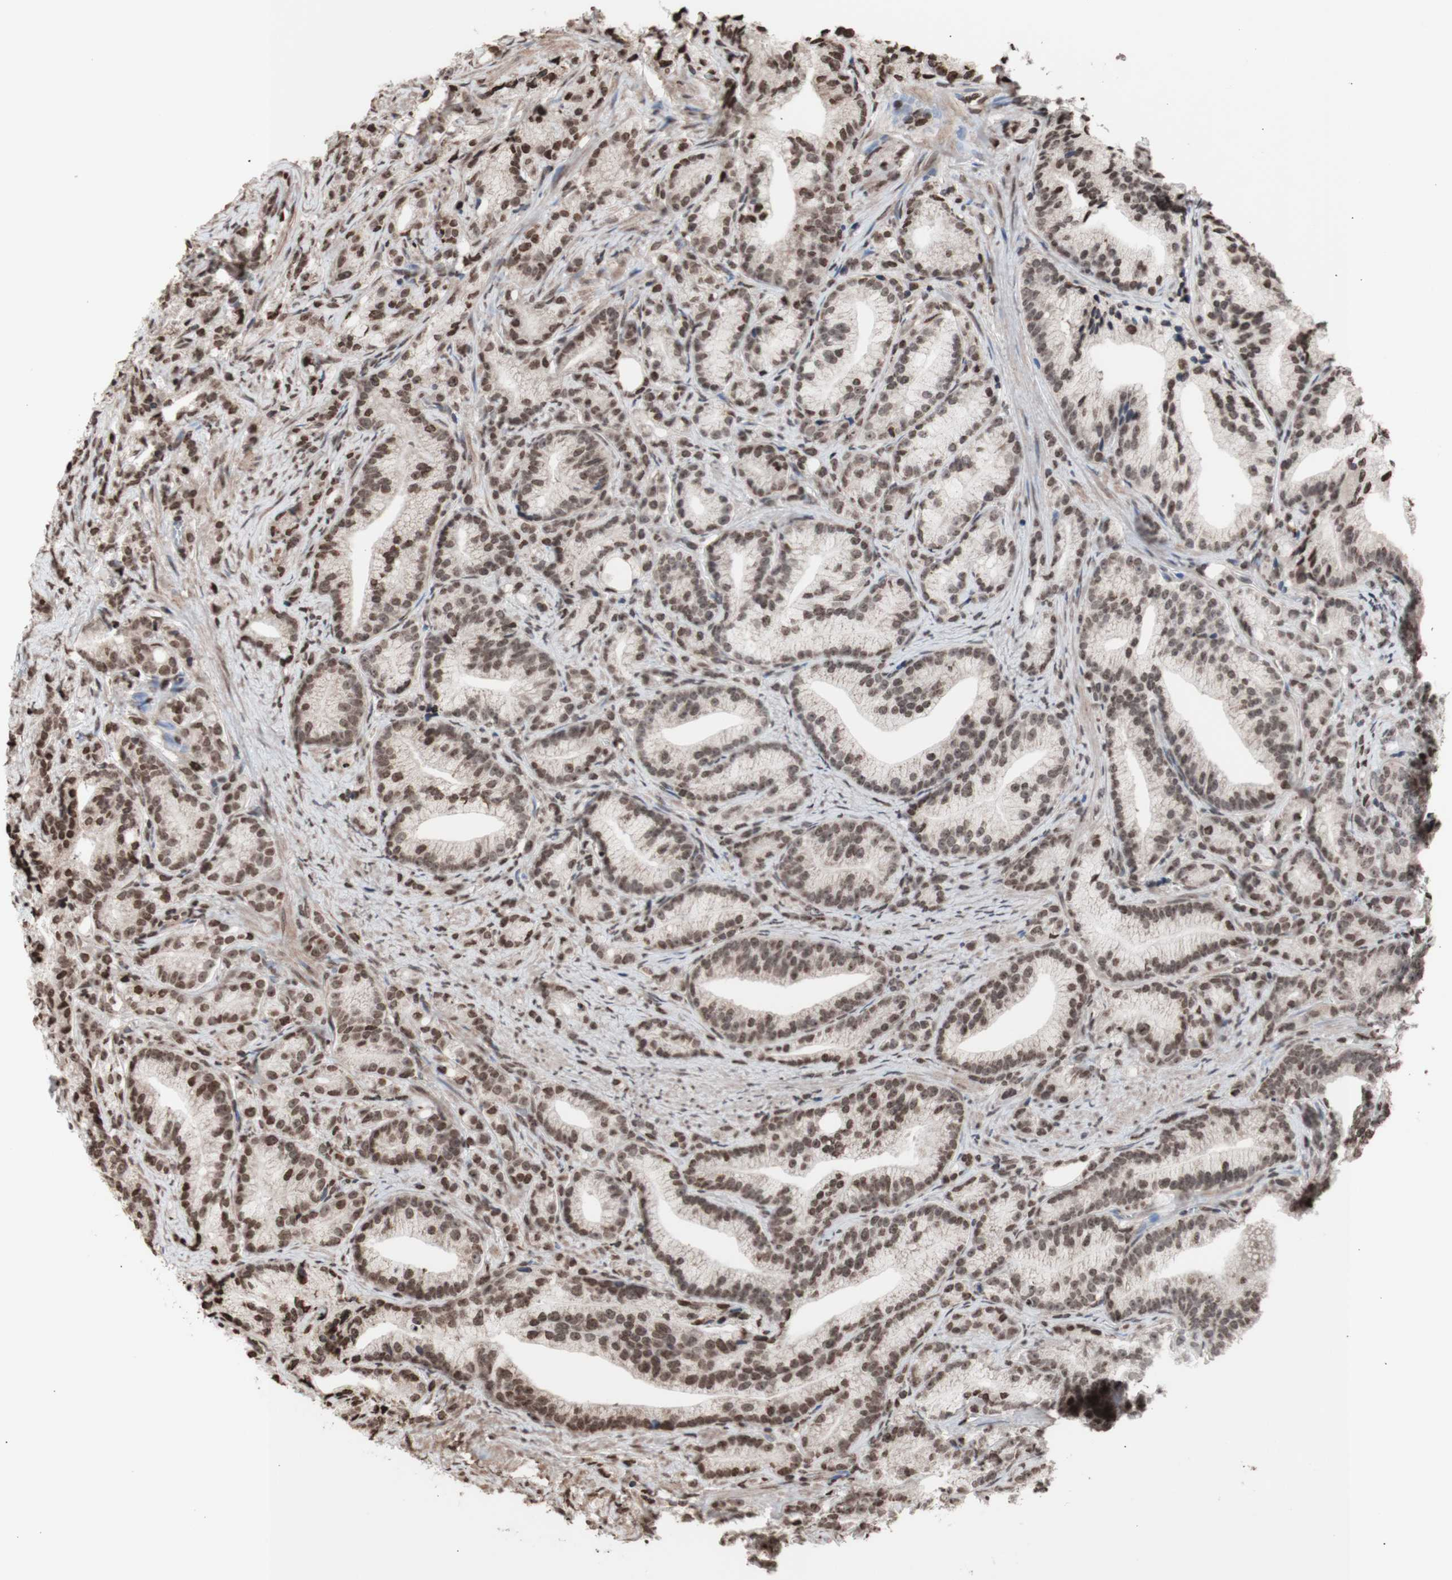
{"staining": {"intensity": "moderate", "quantity": ">75%", "location": "nuclear"}, "tissue": "prostate cancer", "cell_type": "Tumor cells", "image_type": "cancer", "snomed": [{"axis": "morphology", "description": "Adenocarcinoma, Low grade"}, {"axis": "topography", "description": "Prostate"}], "caption": "A brown stain shows moderate nuclear expression of a protein in prostate low-grade adenocarcinoma tumor cells. The staining was performed using DAB (3,3'-diaminobenzidine) to visualize the protein expression in brown, while the nuclei were stained in blue with hematoxylin (Magnification: 20x).", "gene": "SNAI2", "patient": {"sex": "male", "age": 89}}